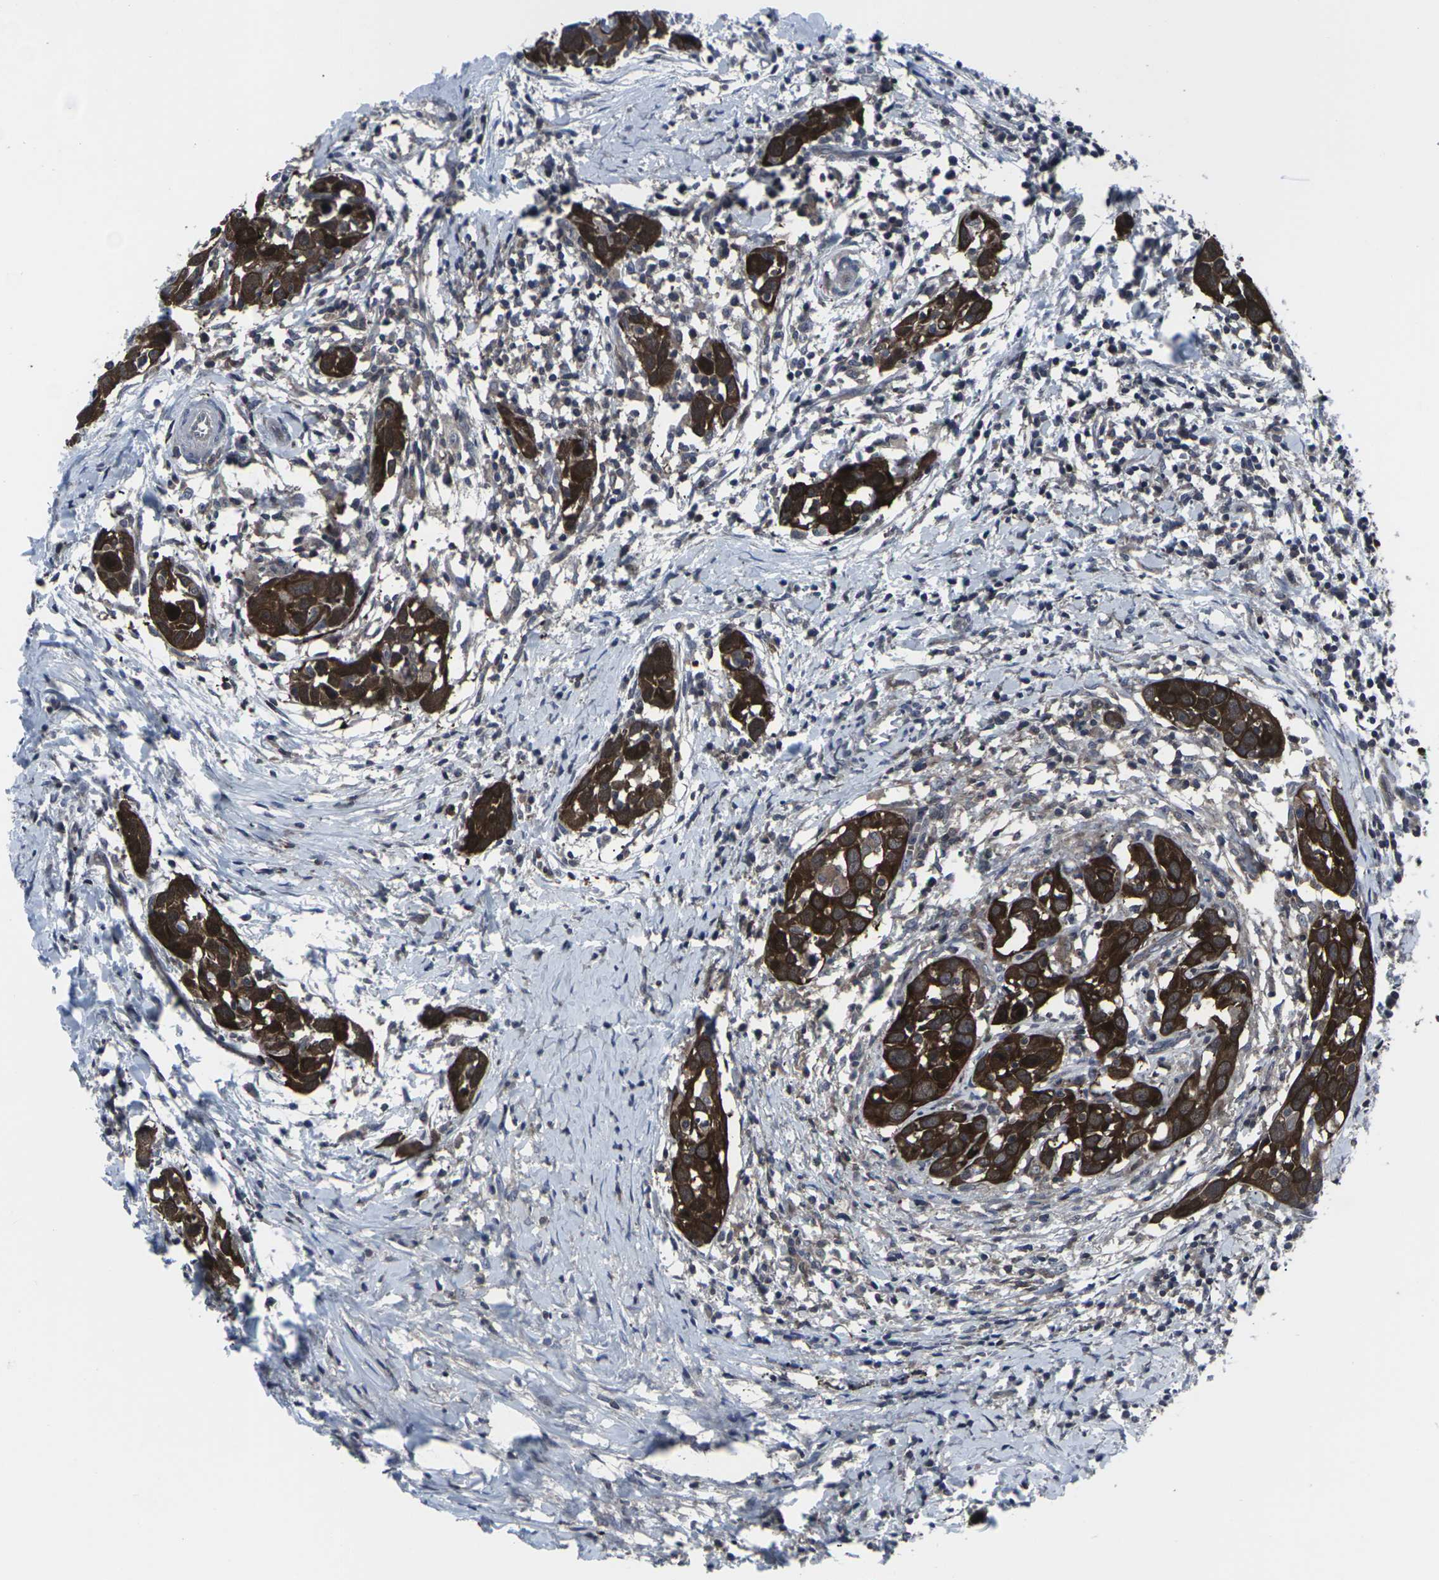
{"staining": {"intensity": "strong", "quantity": ">75%", "location": "cytoplasmic/membranous"}, "tissue": "head and neck cancer", "cell_type": "Tumor cells", "image_type": "cancer", "snomed": [{"axis": "morphology", "description": "Squamous cell carcinoma, NOS"}, {"axis": "topography", "description": "Oral tissue"}, {"axis": "topography", "description": "Head-Neck"}], "caption": "A photomicrograph showing strong cytoplasmic/membranous positivity in approximately >75% of tumor cells in squamous cell carcinoma (head and neck), as visualized by brown immunohistochemical staining.", "gene": "HPRT1", "patient": {"sex": "female", "age": 50}}